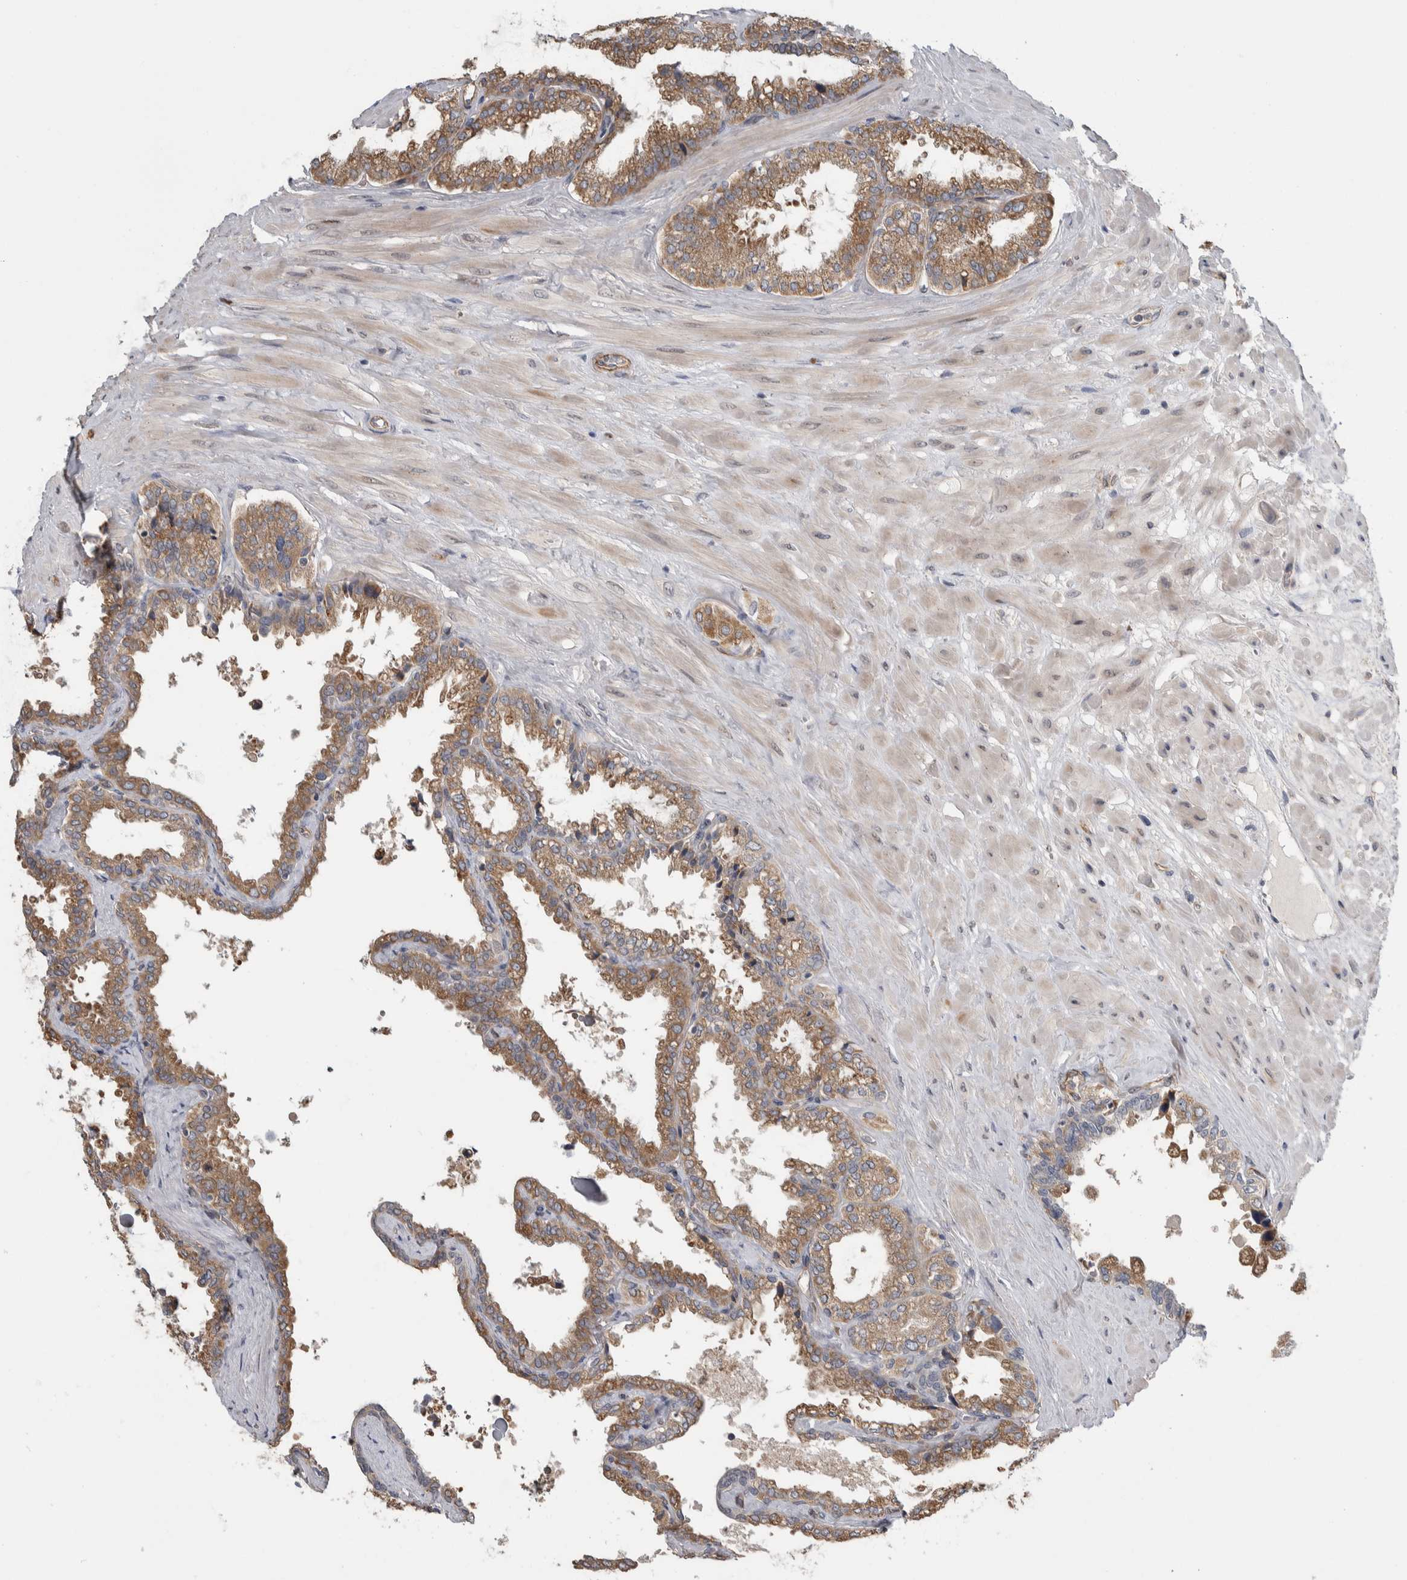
{"staining": {"intensity": "moderate", "quantity": ">75%", "location": "cytoplasmic/membranous"}, "tissue": "seminal vesicle", "cell_type": "Glandular cells", "image_type": "normal", "snomed": [{"axis": "morphology", "description": "Normal tissue, NOS"}, {"axis": "topography", "description": "Seminal veicle"}], "caption": "Brown immunohistochemical staining in benign seminal vesicle shows moderate cytoplasmic/membranous positivity in about >75% of glandular cells. (brown staining indicates protein expression, while blue staining denotes nuclei).", "gene": "PRDM4", "patient": {"sex": "male", "age": 46}}